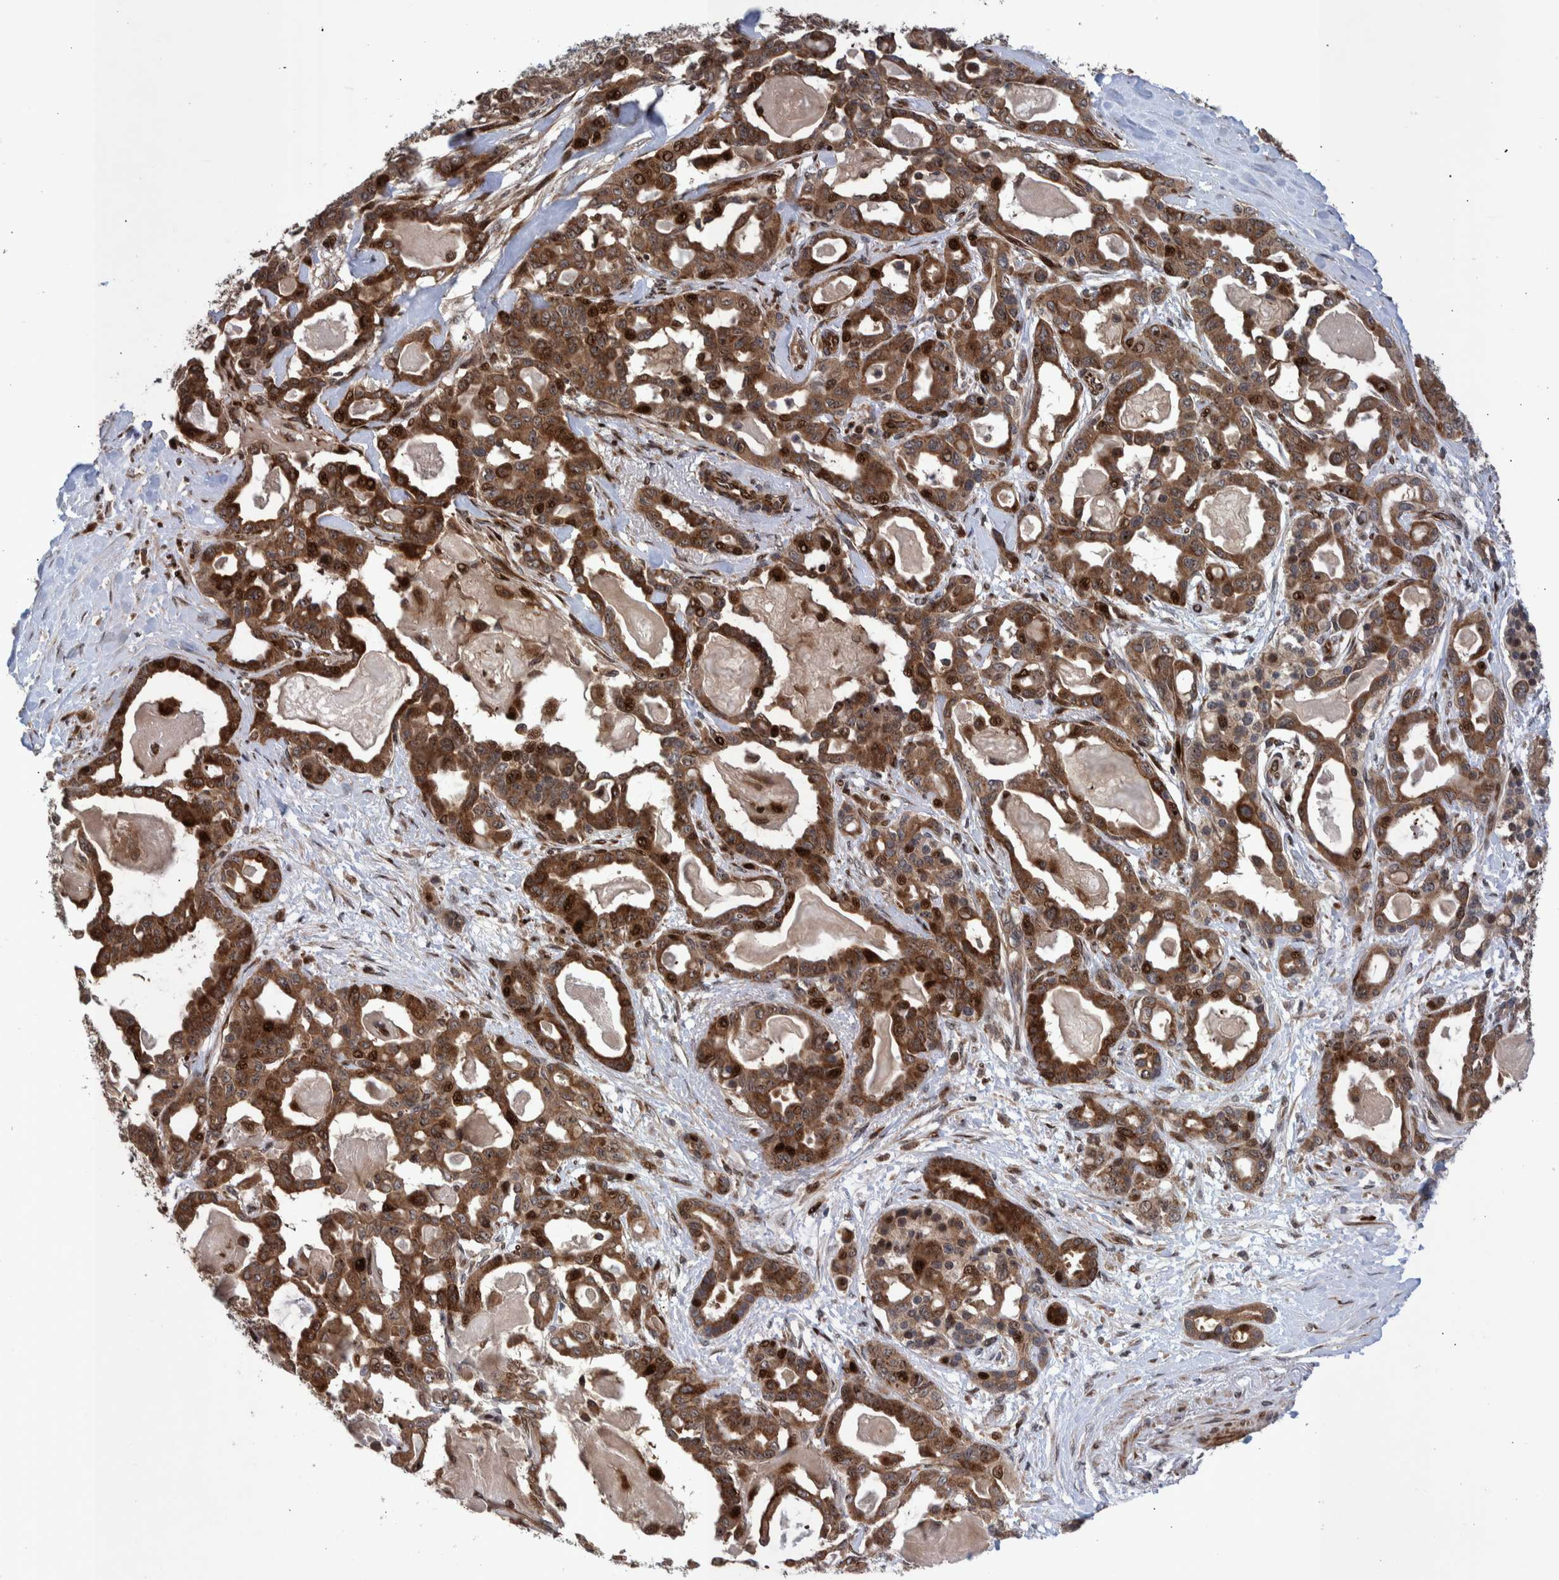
{"staining": {"intensity": "moderate", "quantity": ">75%", "location": "cytoplasmic/membranous,nuclear"}, "tissue": "pancreatic cancer", "cell_type": "Tumor cells", "image_type": "cancer", "snomed": [{"axis": "morphology", "description": "Adenocarcinoma, NOS"}, {"axis": "topography", "description": "Pancreas"}], "caption": "The micrograph shows a brown stain indicating the presence of a protein in the cytoplasmic/membranous and nuclear of tumor cells in adenocarcinoma (pancreatic).", "gene": "SHISA6", "patient": {"sex": "male", "age": 63}}